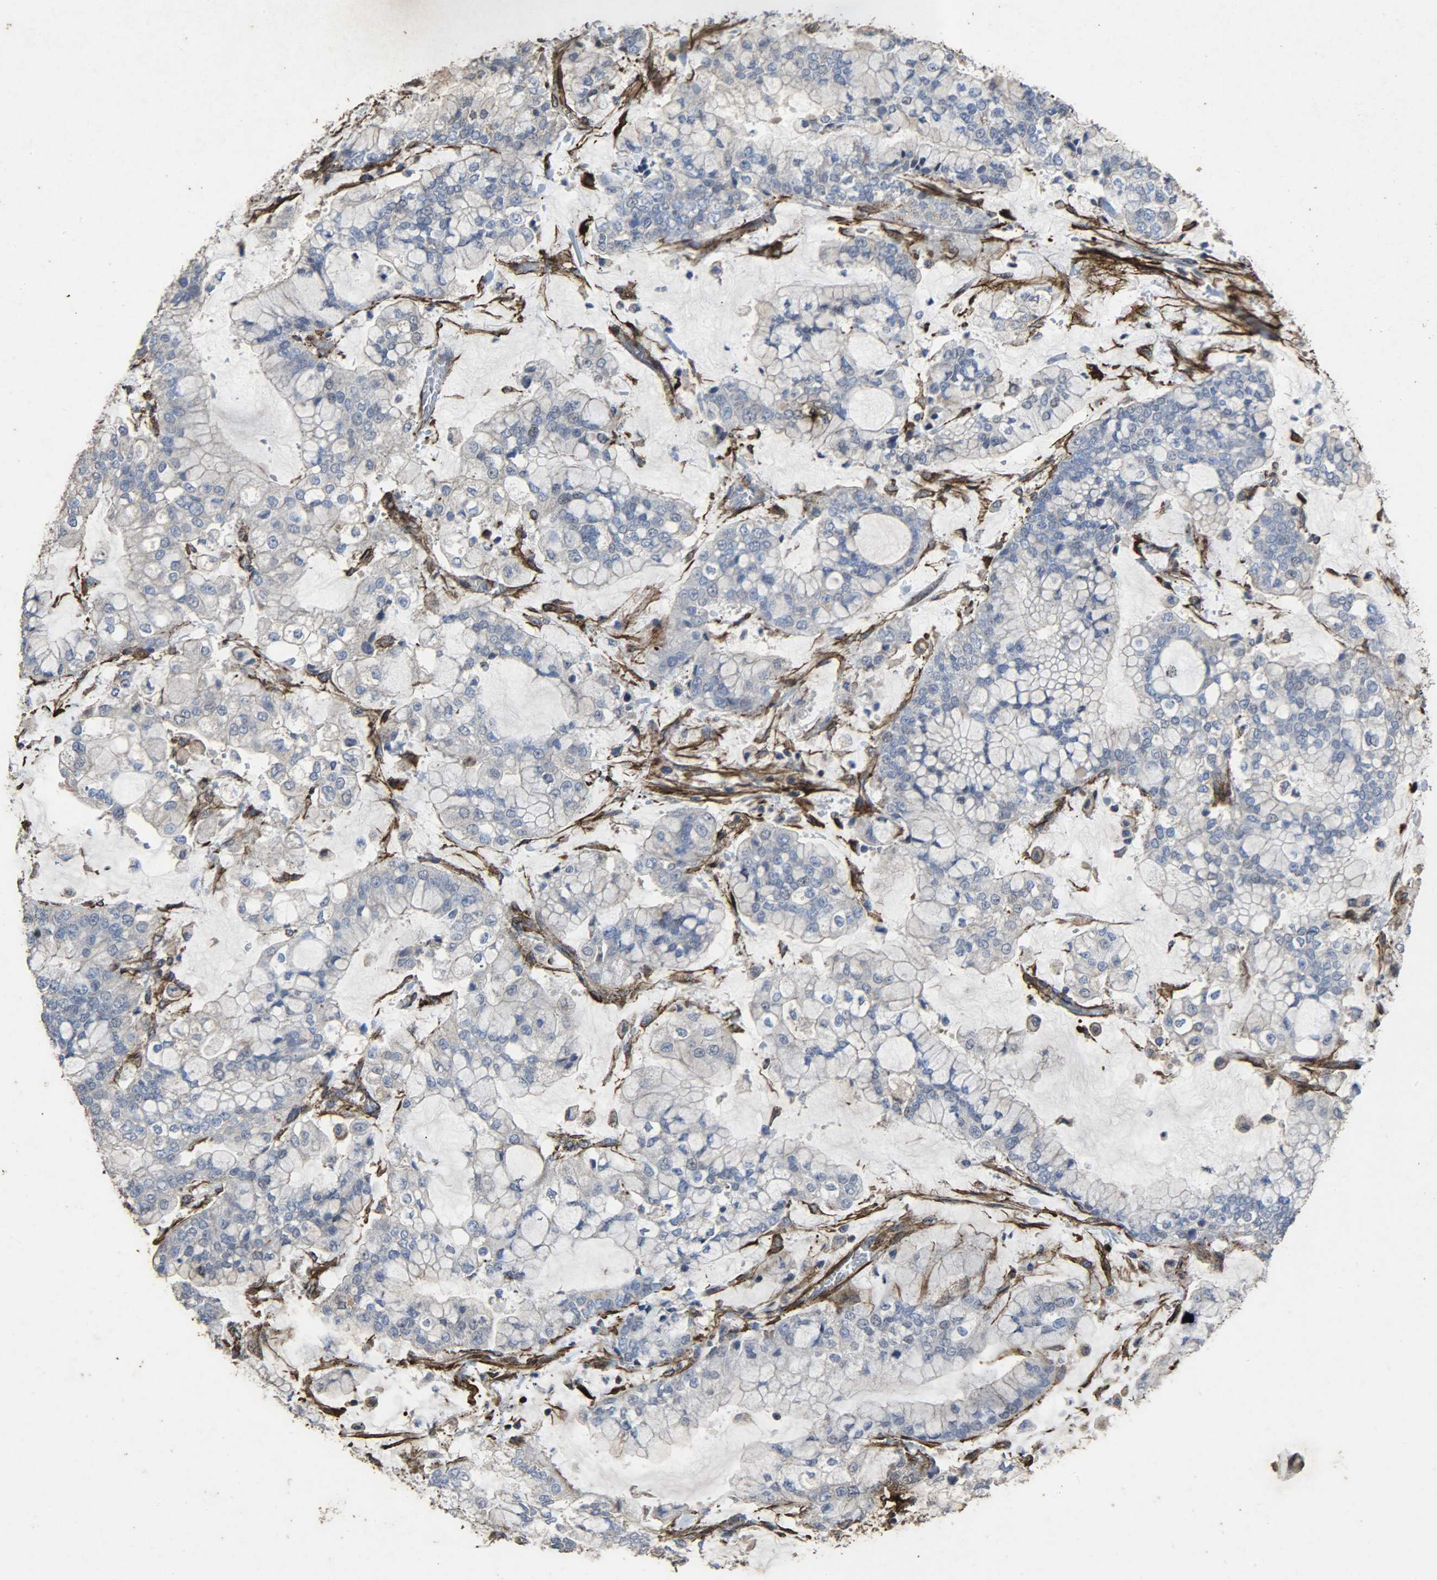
{"staining": {"intensity": "negative", "quantity": "none", "location": "none"}, "tissue": "stomach cancer", "cell_type": "Tumor cells", "image_type": "cancer", "snomed": [{"axis": "morphology", "description": "Normal tissue, NOS"}, {"axis": "morphology", "description": "Adenocarcinoma, NOS"}, {"axis": "topography", "description": "Stomach, upper"}, {"axis": "topography", "description": "Stomach"}], "caption": "Immunohistochemical staining of human stomach cancer displays no significant expression in tumor cells.", "gene": "TPM4", "patient": {"sex": "male", "age": 76}}